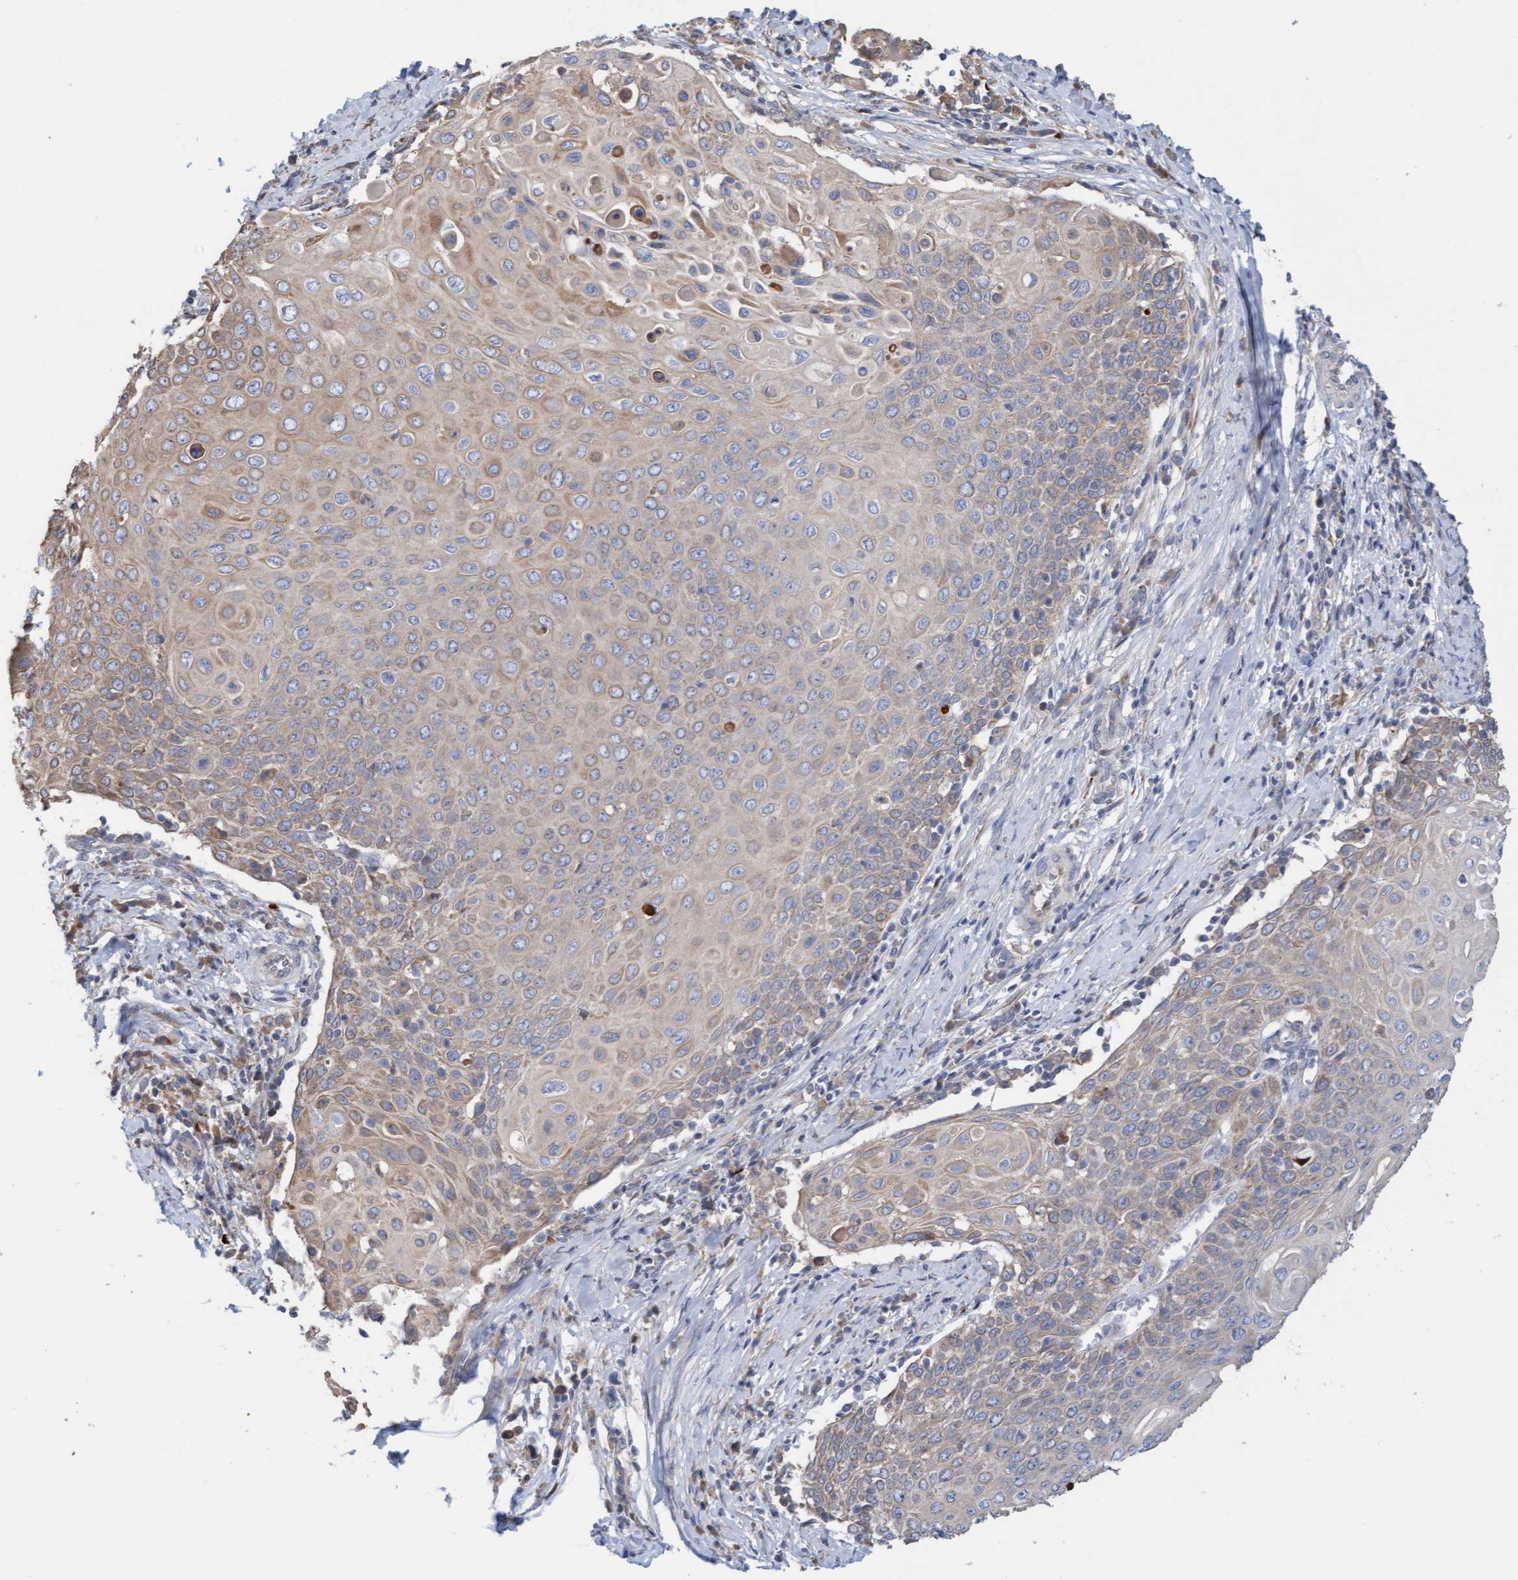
{"staining": {"intensity": "weak", "quantity": ">75%", "location": "cytoplasmic/membranous"}, "tissue": "cervical cancer", "cell_type": "Tumor cells", "image_type": "cancer", "snomed": [{"axis": "morphology", "description": "Squamous cell carcinoma, NOS"}, {"axis": "topography", "description": "Cervix"}], "caption": "Protein expression analysis of squamous cell carcinoma (cervical) demonstrates weak cytoplasmic/membranous expression in about >75% of tumor cells.", "gene": "MMP8", "patient": {"sex": "female", "age": 39}}